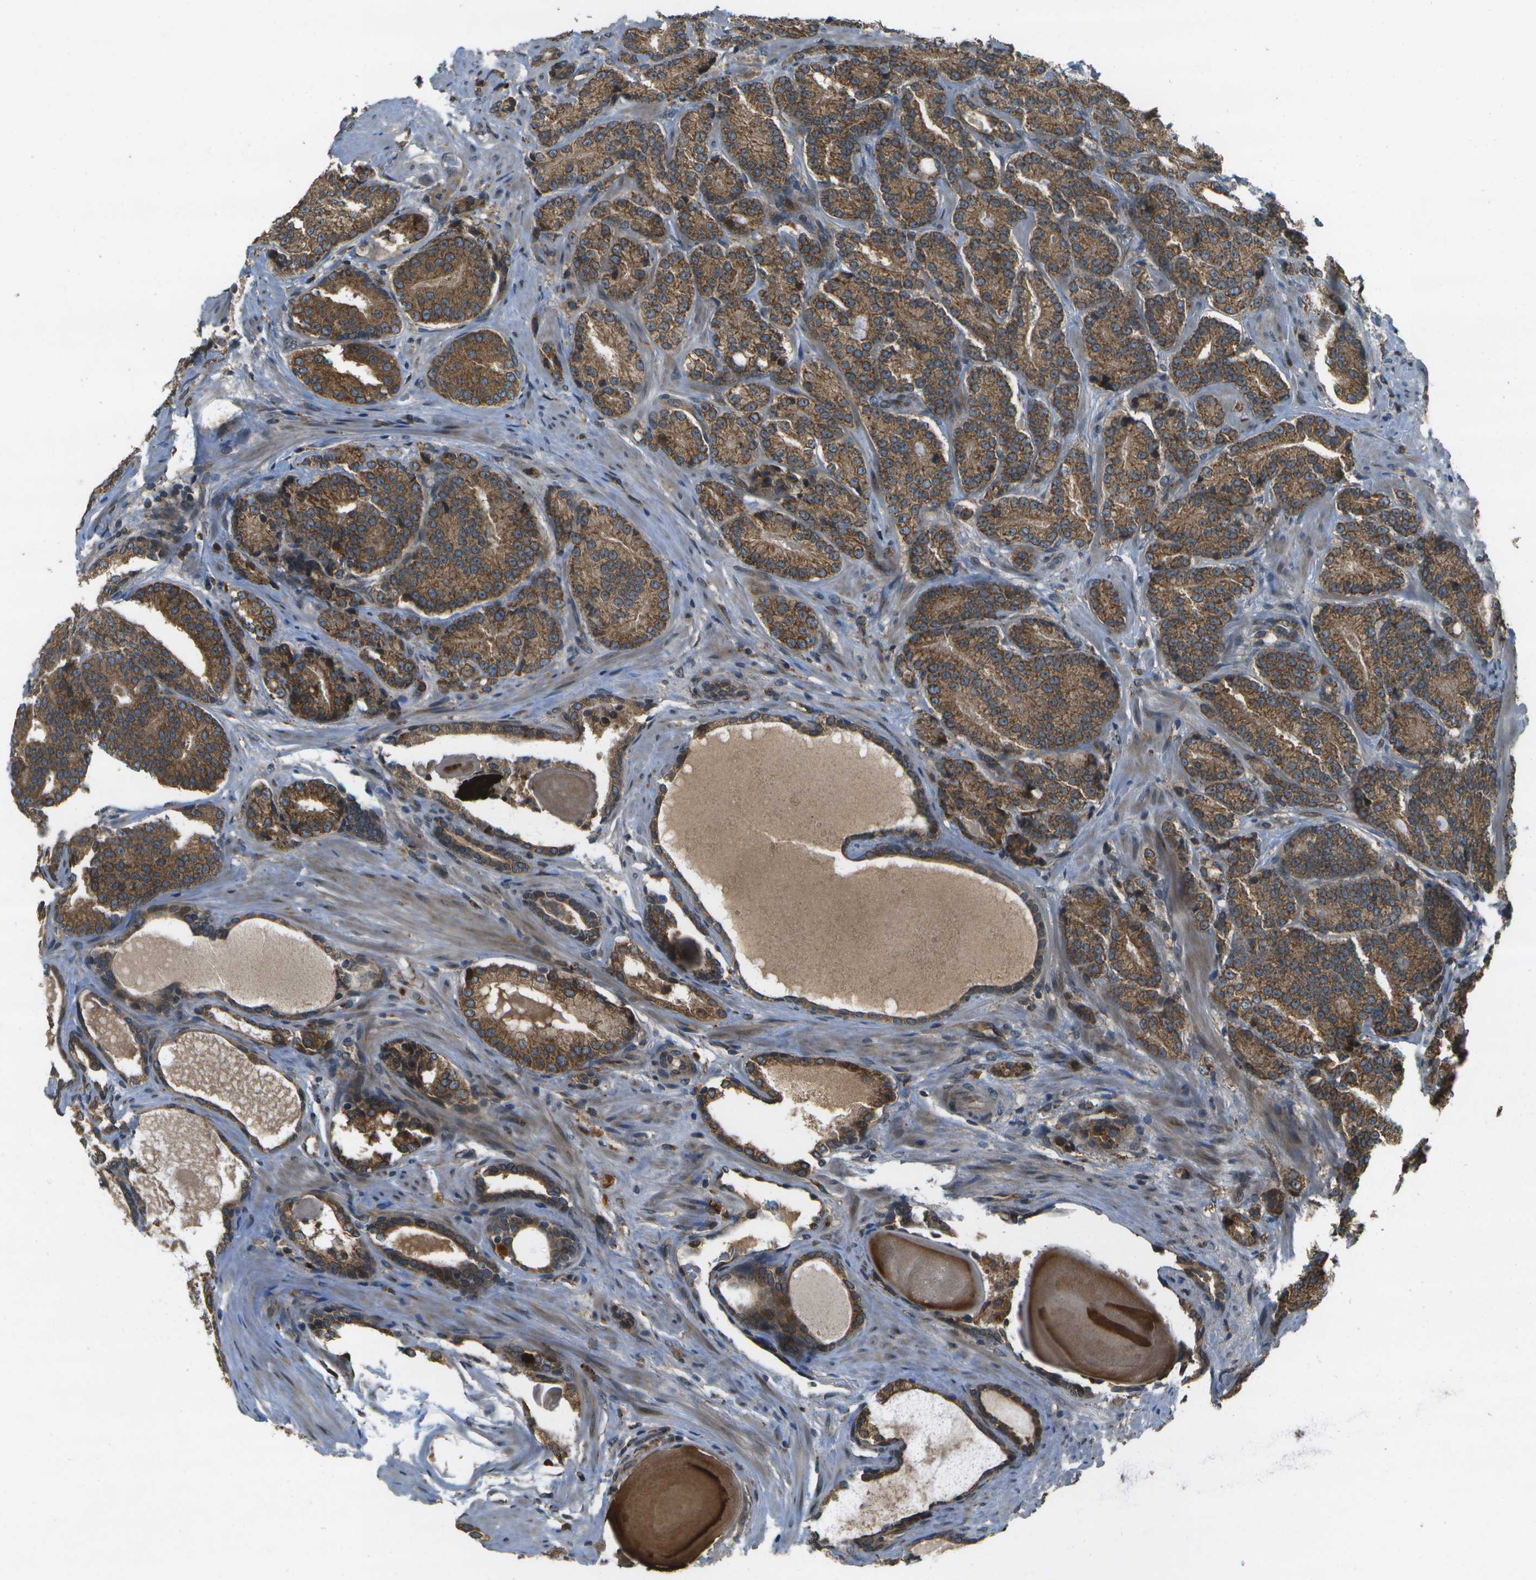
{"staining": {"intensity": "moderate", "quantity": ">75%", "location": "cytoplasmic/membranous"}, "tissue": "prostate cancer", "cell_type": "Tumor cells", "image_type": "cancer", "snomed": [{"axis": "morphology", "description": "Adenocarcinoma, High grade"}, {"axis": "topography", "description": "Prostate"}], "caption": "IHC (DAB) staining of human prostate high-grade adenocarcinoma shows moderate cytoplasmic/membranous protein expression in about >75% of tumor cells. (DAB IHC with brightfield microscopy, high magnification).", "gene": "HFE", "patient": {"sex": "male", "age": 61}}